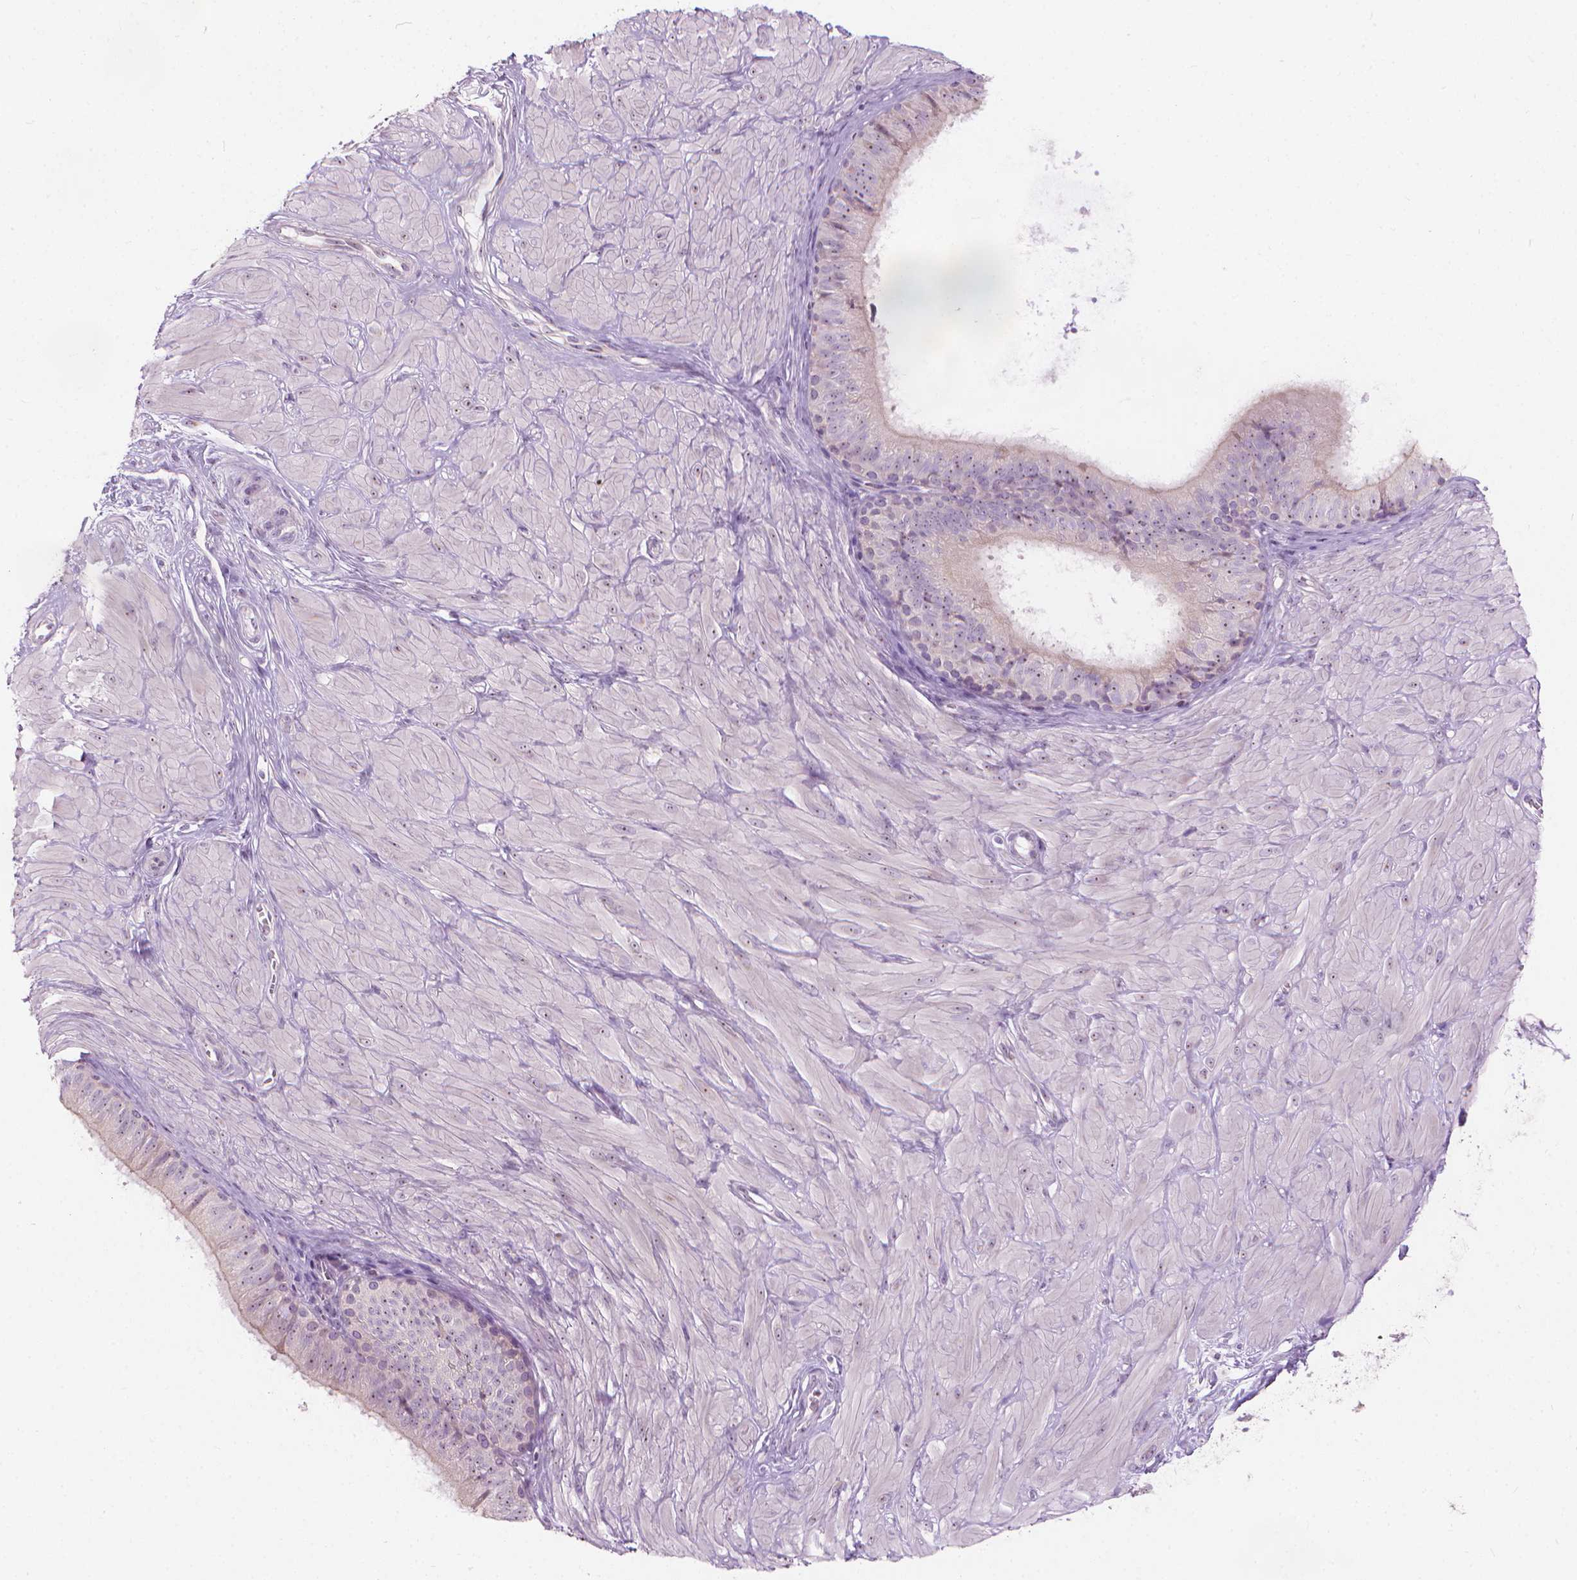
{"staining": {"intensity": "weak", "quantity": "25%-75%", "location": "nuclear"}, "tissue": "epididymis", "cell_type": "Glandular cells", "image_type": "normal", "snomed": [{"axis": "morphology", "description": "Normal tissue, NOS"}, {"axis": "topography", "description": "Epididymis"}], "caption": "This histopathology image displays immunohistochemistry (IHC) staining of unremarkable human epididymis, with low weak nuclear expression in approximately 25%-75% of glandular cells.", "gene": "GPRC5A", "patient": {"sex": "male", "age": 37}}